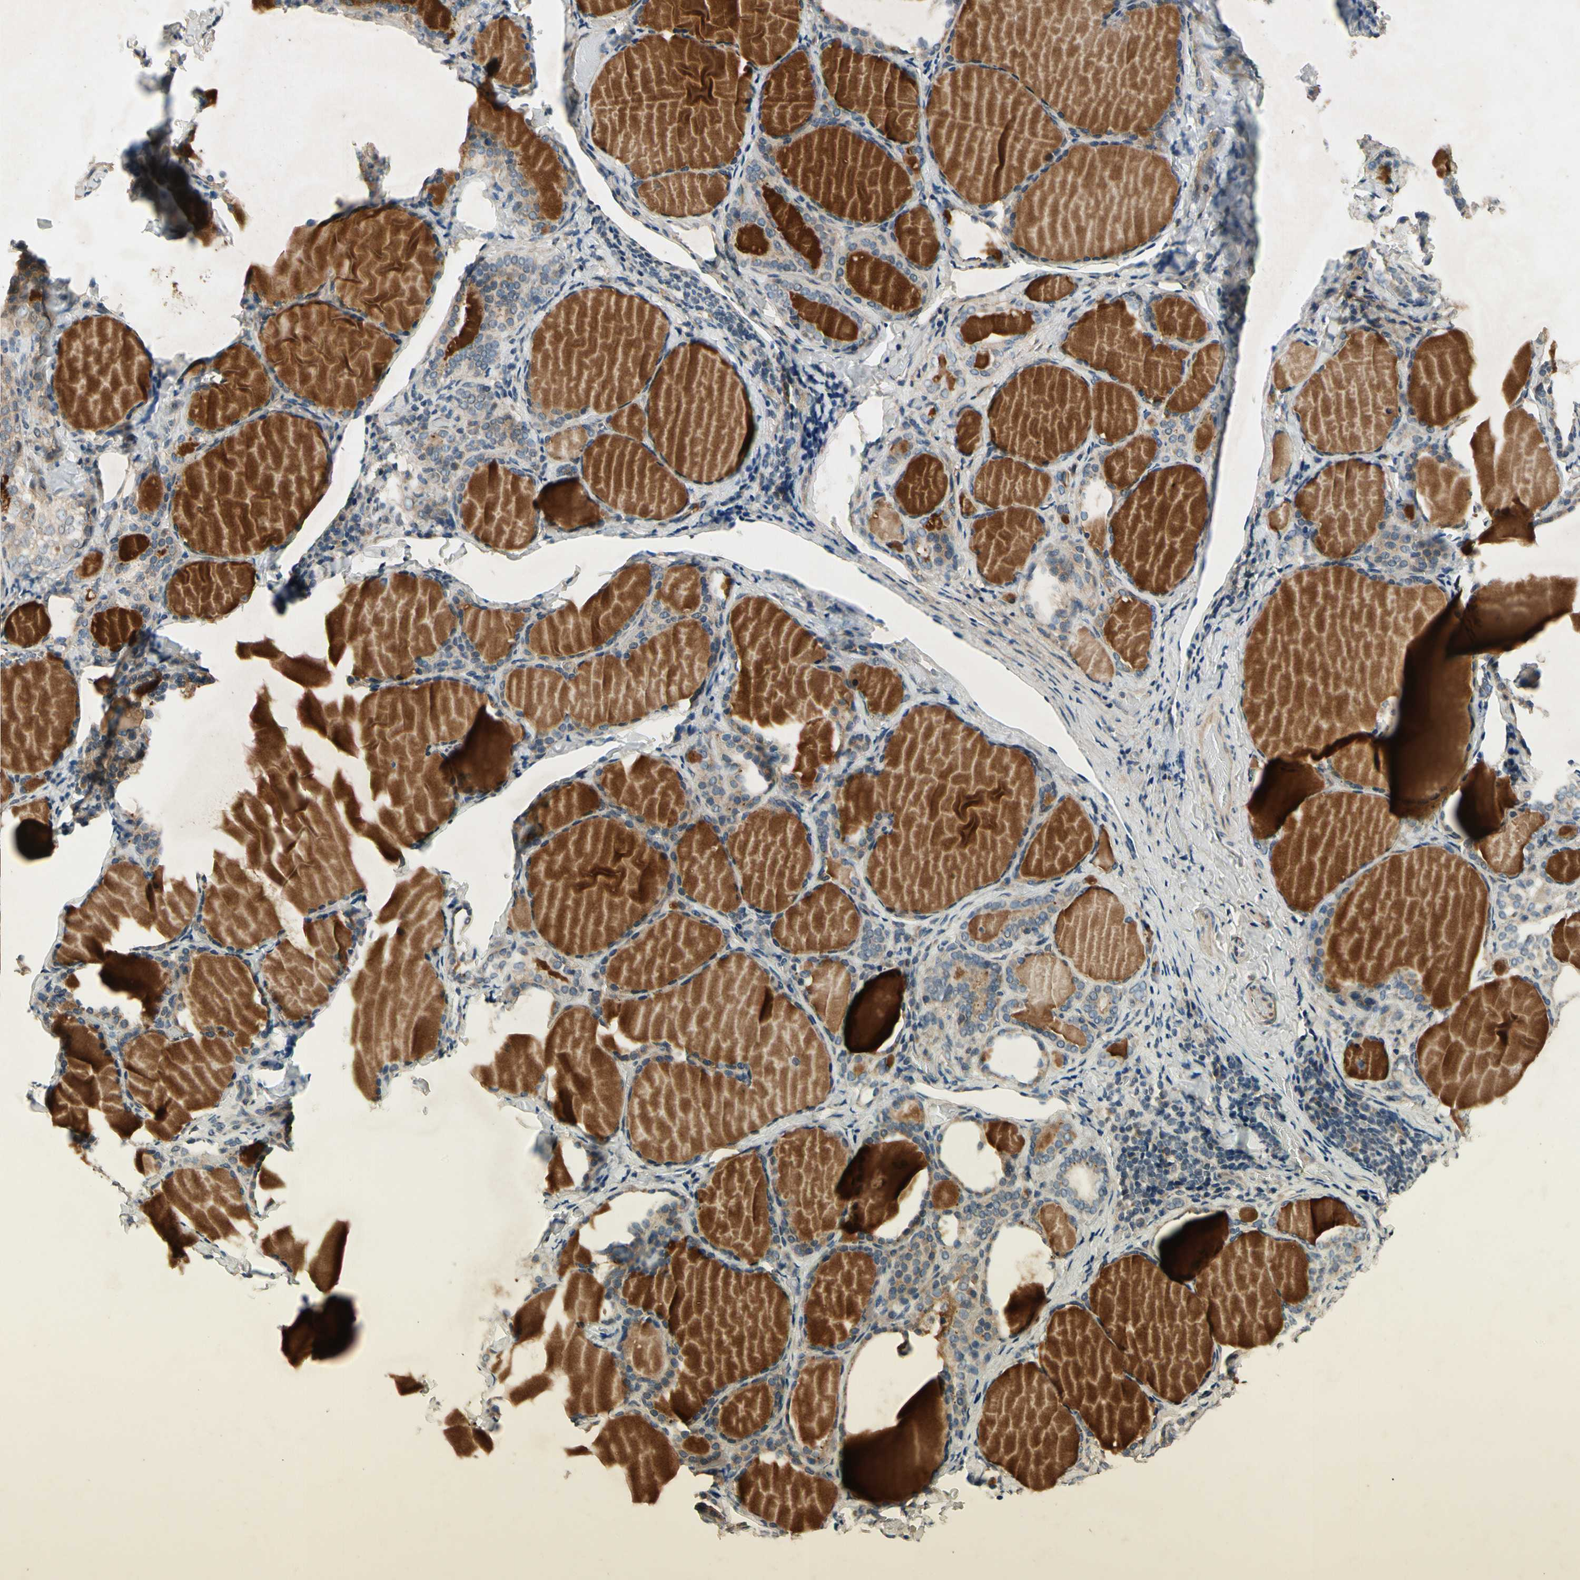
{"staining": {"intensity": "strong", "quantity": ">75%", "location": "cytoplasmic/membranous"}, "tissue": "thyroid gland", "cell_type": "Glandular cells", "image_type": "normal", "snomed": [{"axis": "morphology", "description": "Normal tissue, NOS"}, {"axis": "morphology", "description": "Papillary adenocarcinoma, NOS"}, {"axis": "topography", "description": "Thyroid gland"}], "caption": "Glandular cells display high levels of strong cytoplasmic/membranous staining in approximately >75% of cells in benign human thyroid gland. (DAB IHC, brown staining for protein, blue staining for nuclei).", "gene": "ALKBH3", "patient": {"sex": "female", "age": 30}}